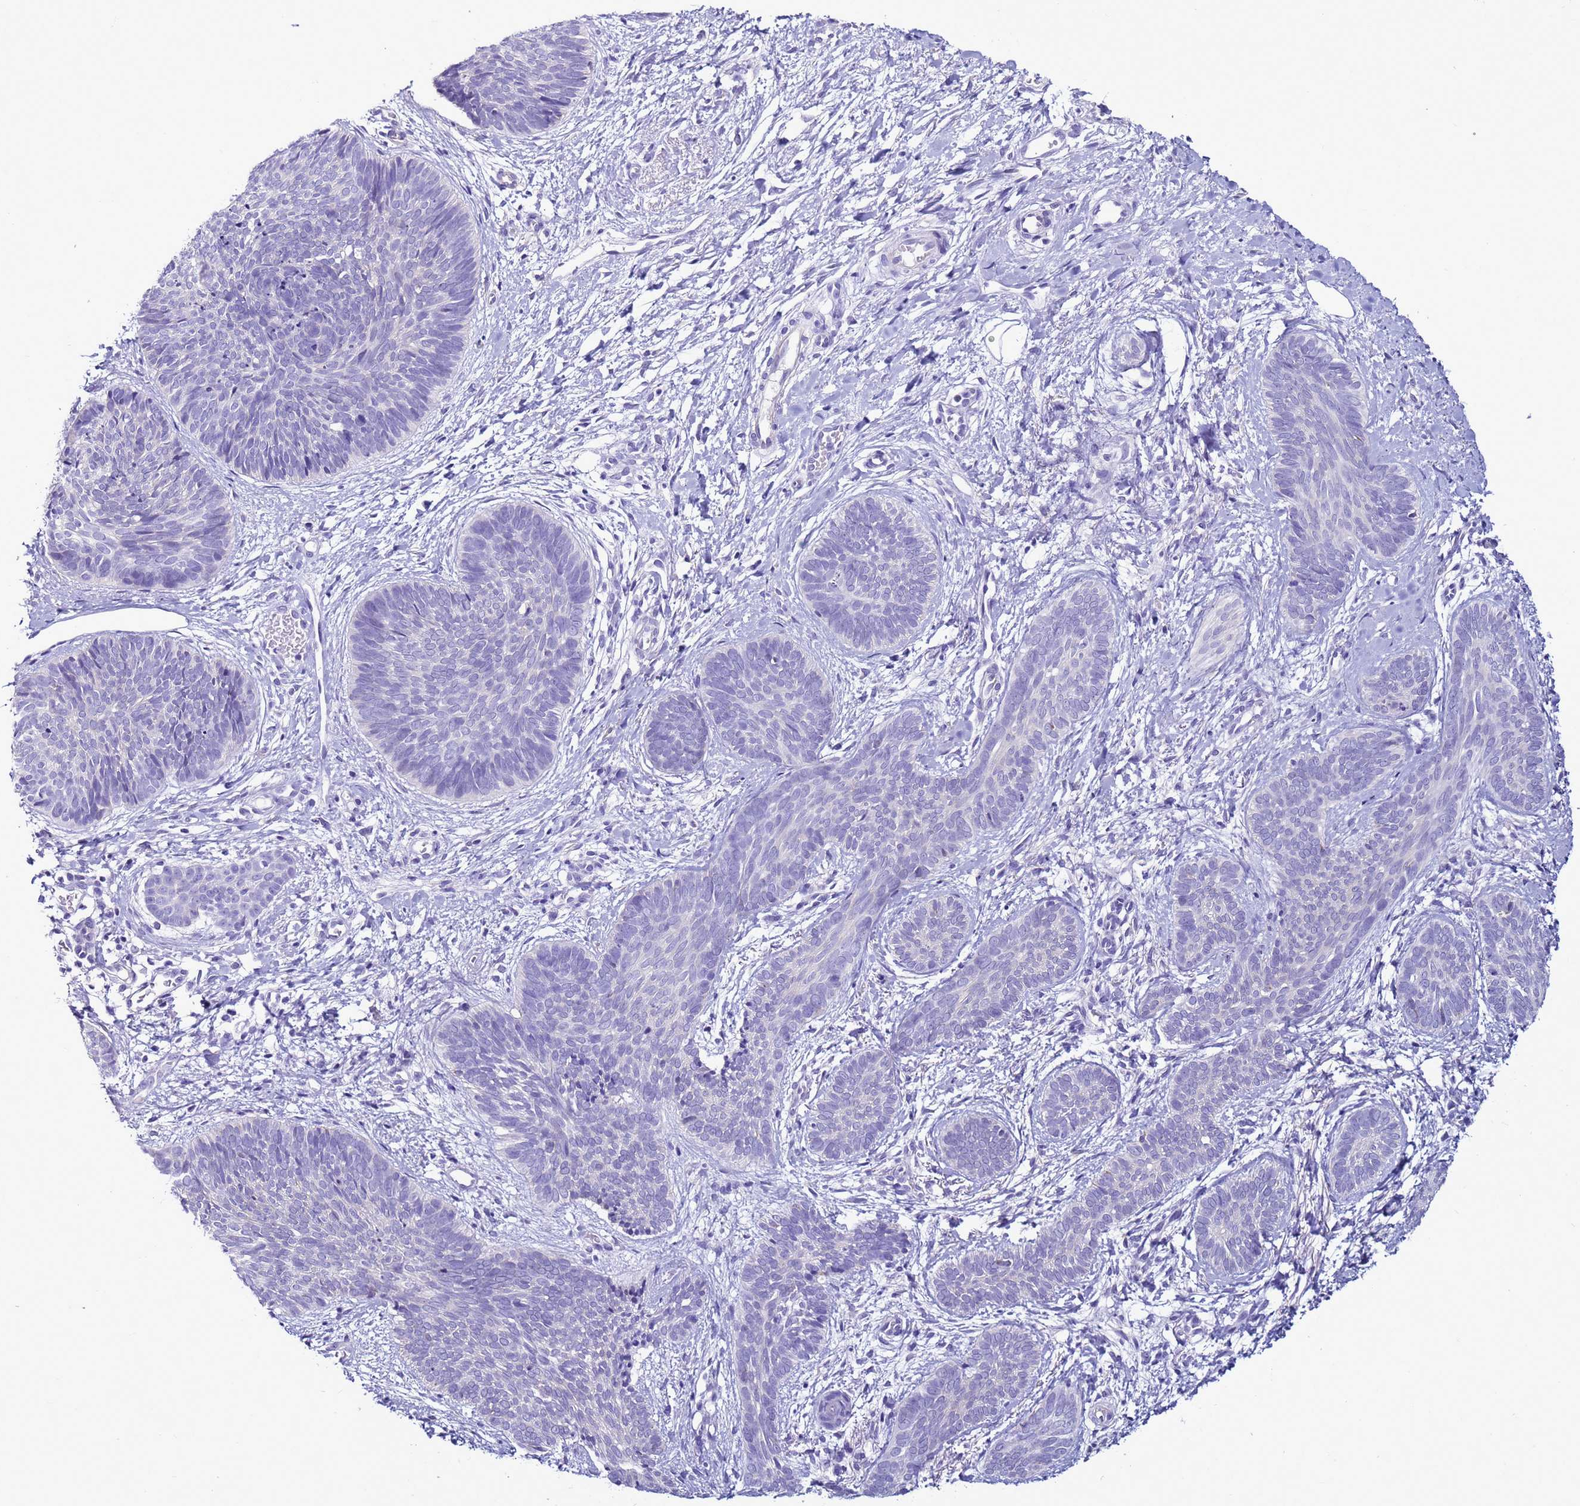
{"staining": {"intensity": "negative", "quantity": "none", "location": "none"}, "tissue": "skin cancer", "cell_type": "Tumor cells", "image_type": "cancer", "snomed": [{"axis": "morphology", "description": "Basal cell carcinoma"}, {"axis": "topography", "description": "Skin"}], "caption": "The immunohistochemistry (IHC) photomicrograph has no significant expression in tumor cells of basal cell carcinoma (skin) tissue.", "gene": "LRRC10B", "patient": {"sex": "female", "age": 81}}